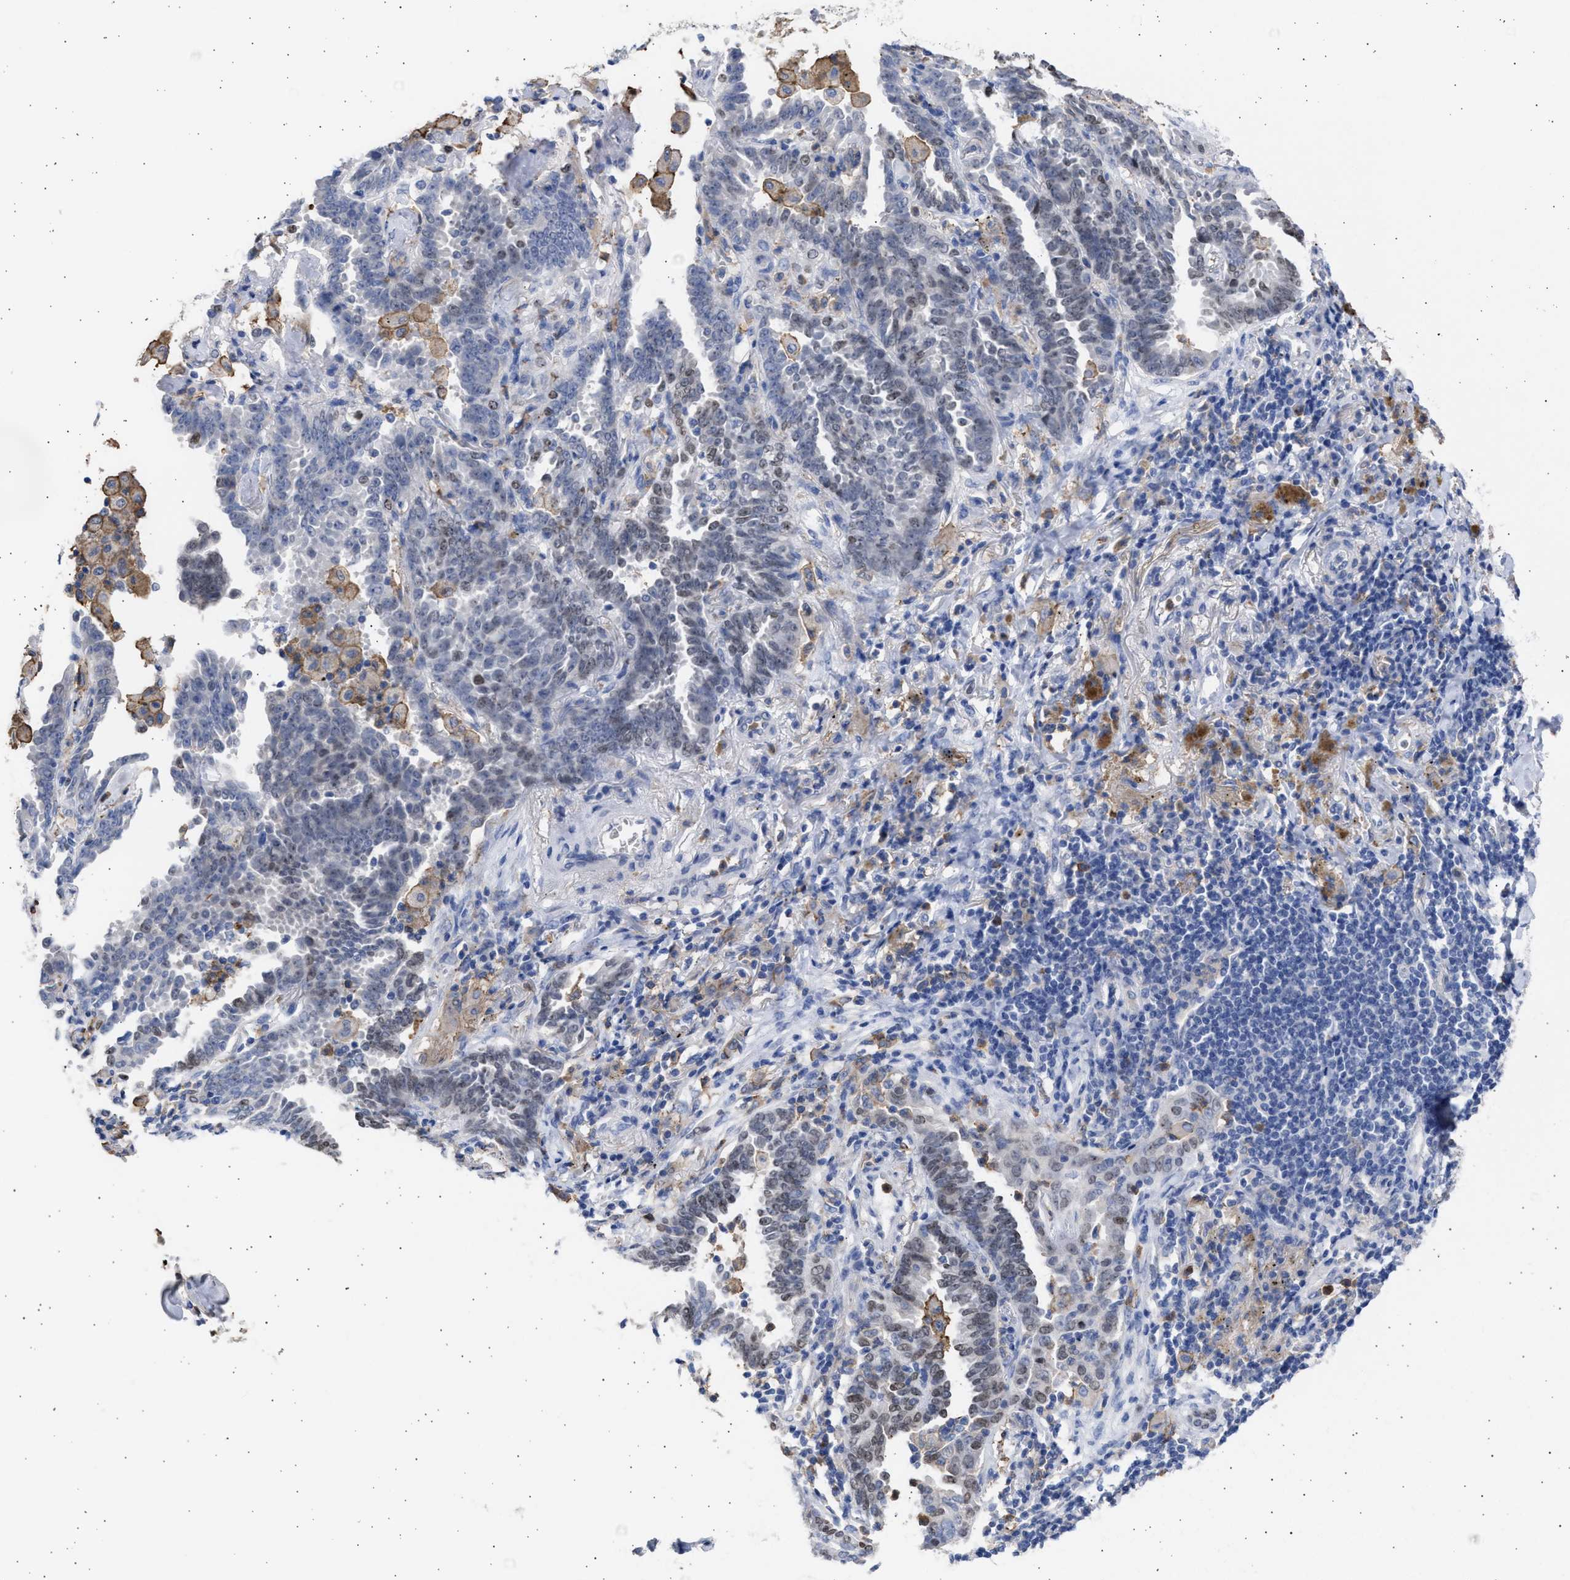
{"staining": {"intensity": "weak", "quantity": "<25%", "location": "nuclear"}, "tissue": "lung cancer", "cell_type": "Tumor cells", "image_type": "cancer", "snomed": [{"axis": "morphology", "description": "Adenocarcinoma, NOS"}, {"axis": "topography", "description": "Lung"}], "caption": "High power microscopy histopathology image of an immunohistochemistry histopathology image of adenocarcinoma (lung), revealing no significant positivity in tumor cells.", "gene": "FCER1A", "patient": {"sex": "female", "age": 64}}